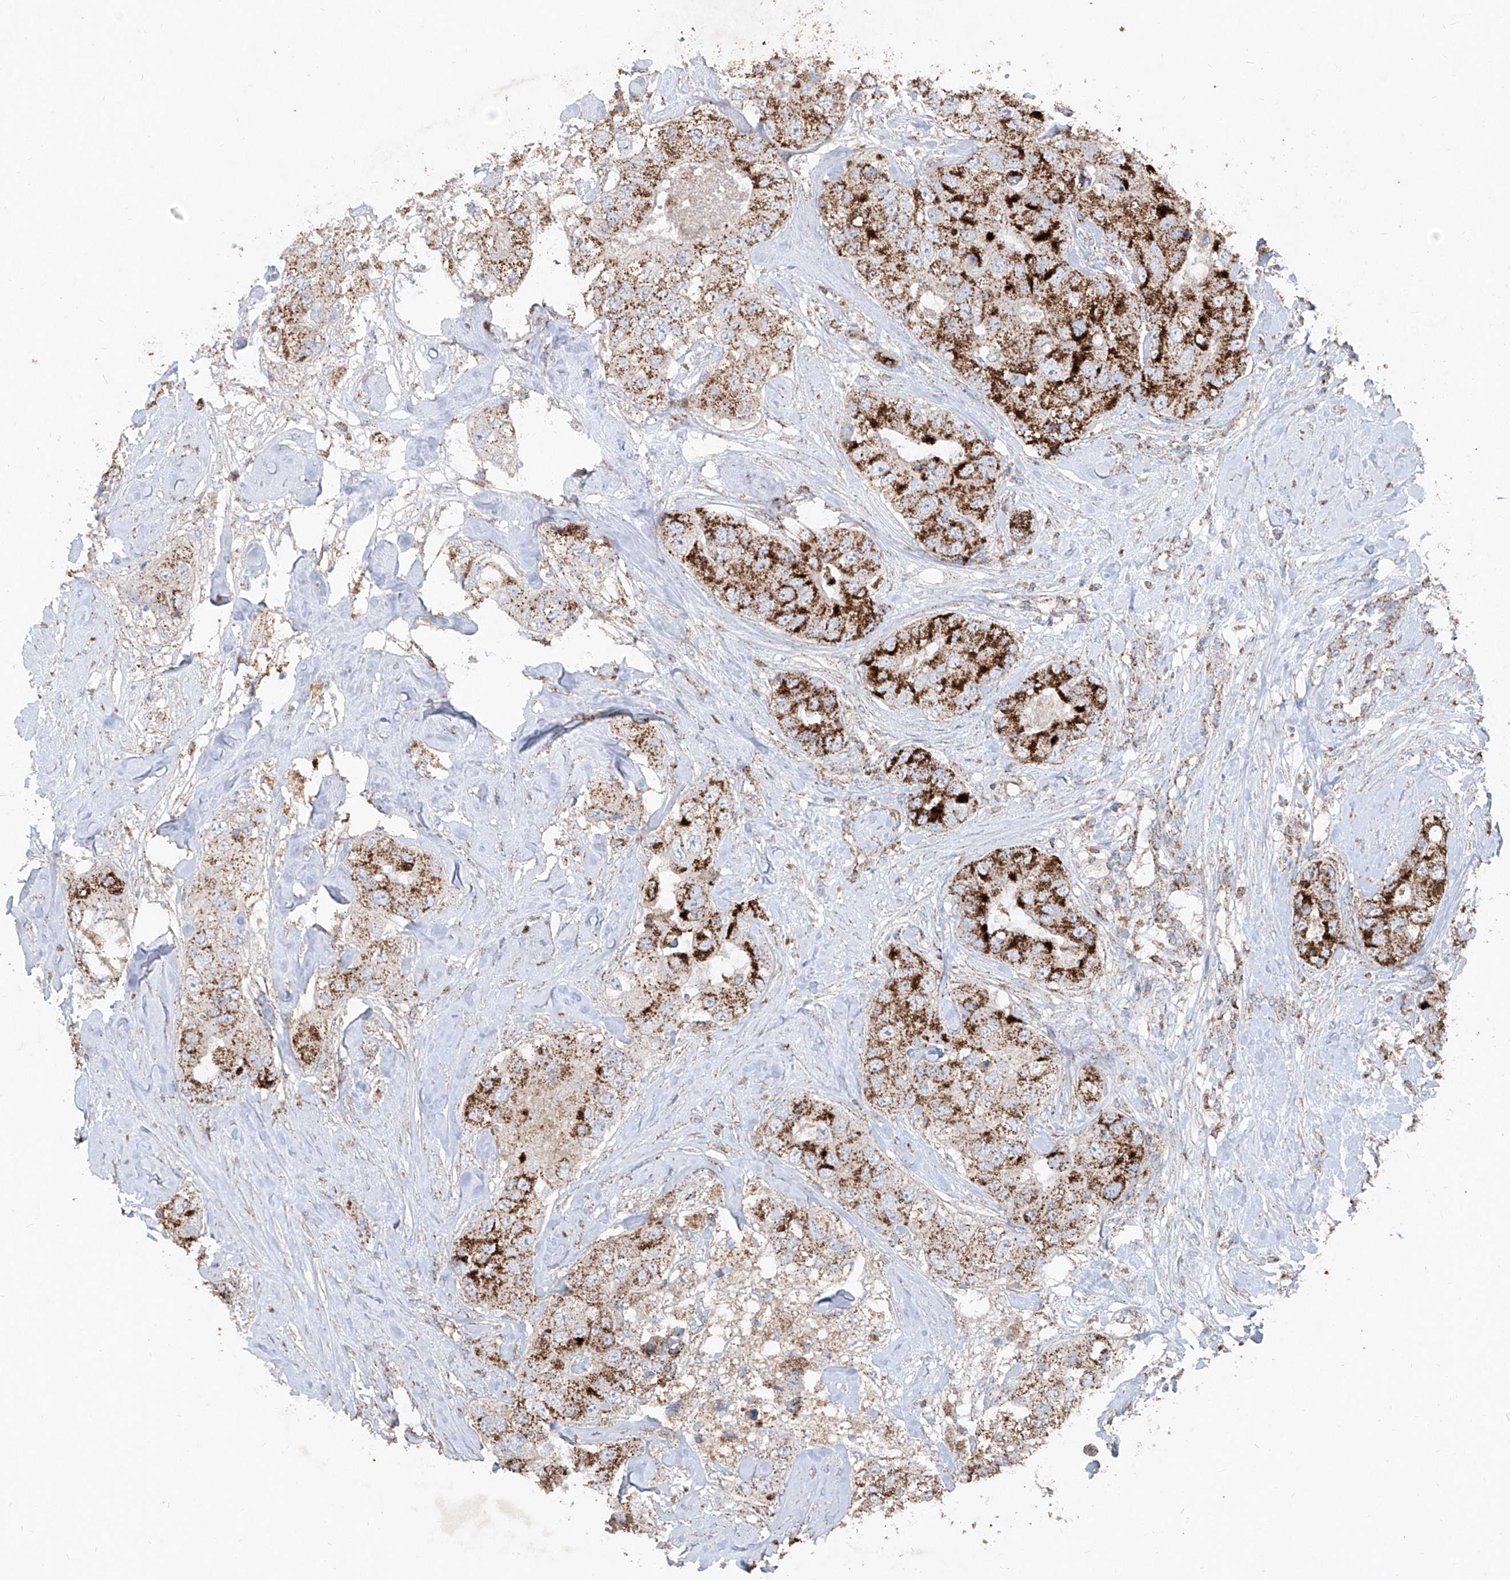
{"staining": {"intensity": "strong", "quantity": "25%-75%", "location": "cytoplasmic/membranous"}, "tissue": "breast cancer", "cell_type": "Tumor cells", "image_type": "cancer", "snomed": [{"axis": "morphology", "description": "Duct carcinoma"}, {"axis": "topography", "description": "Breast"}], "caption": "Strong cytoplasmic/membranous protein expression is appreciated in approximately 25%-75% of tumor cells in breast cancer (infiltrating ductal carcinoma). (Stains: DAB in brown, nuclei in blue, Microscopy: brightfield microscopy at high magnification).", "gene": "ABCD3", "patient": {"sex": "female", "age": 62}}